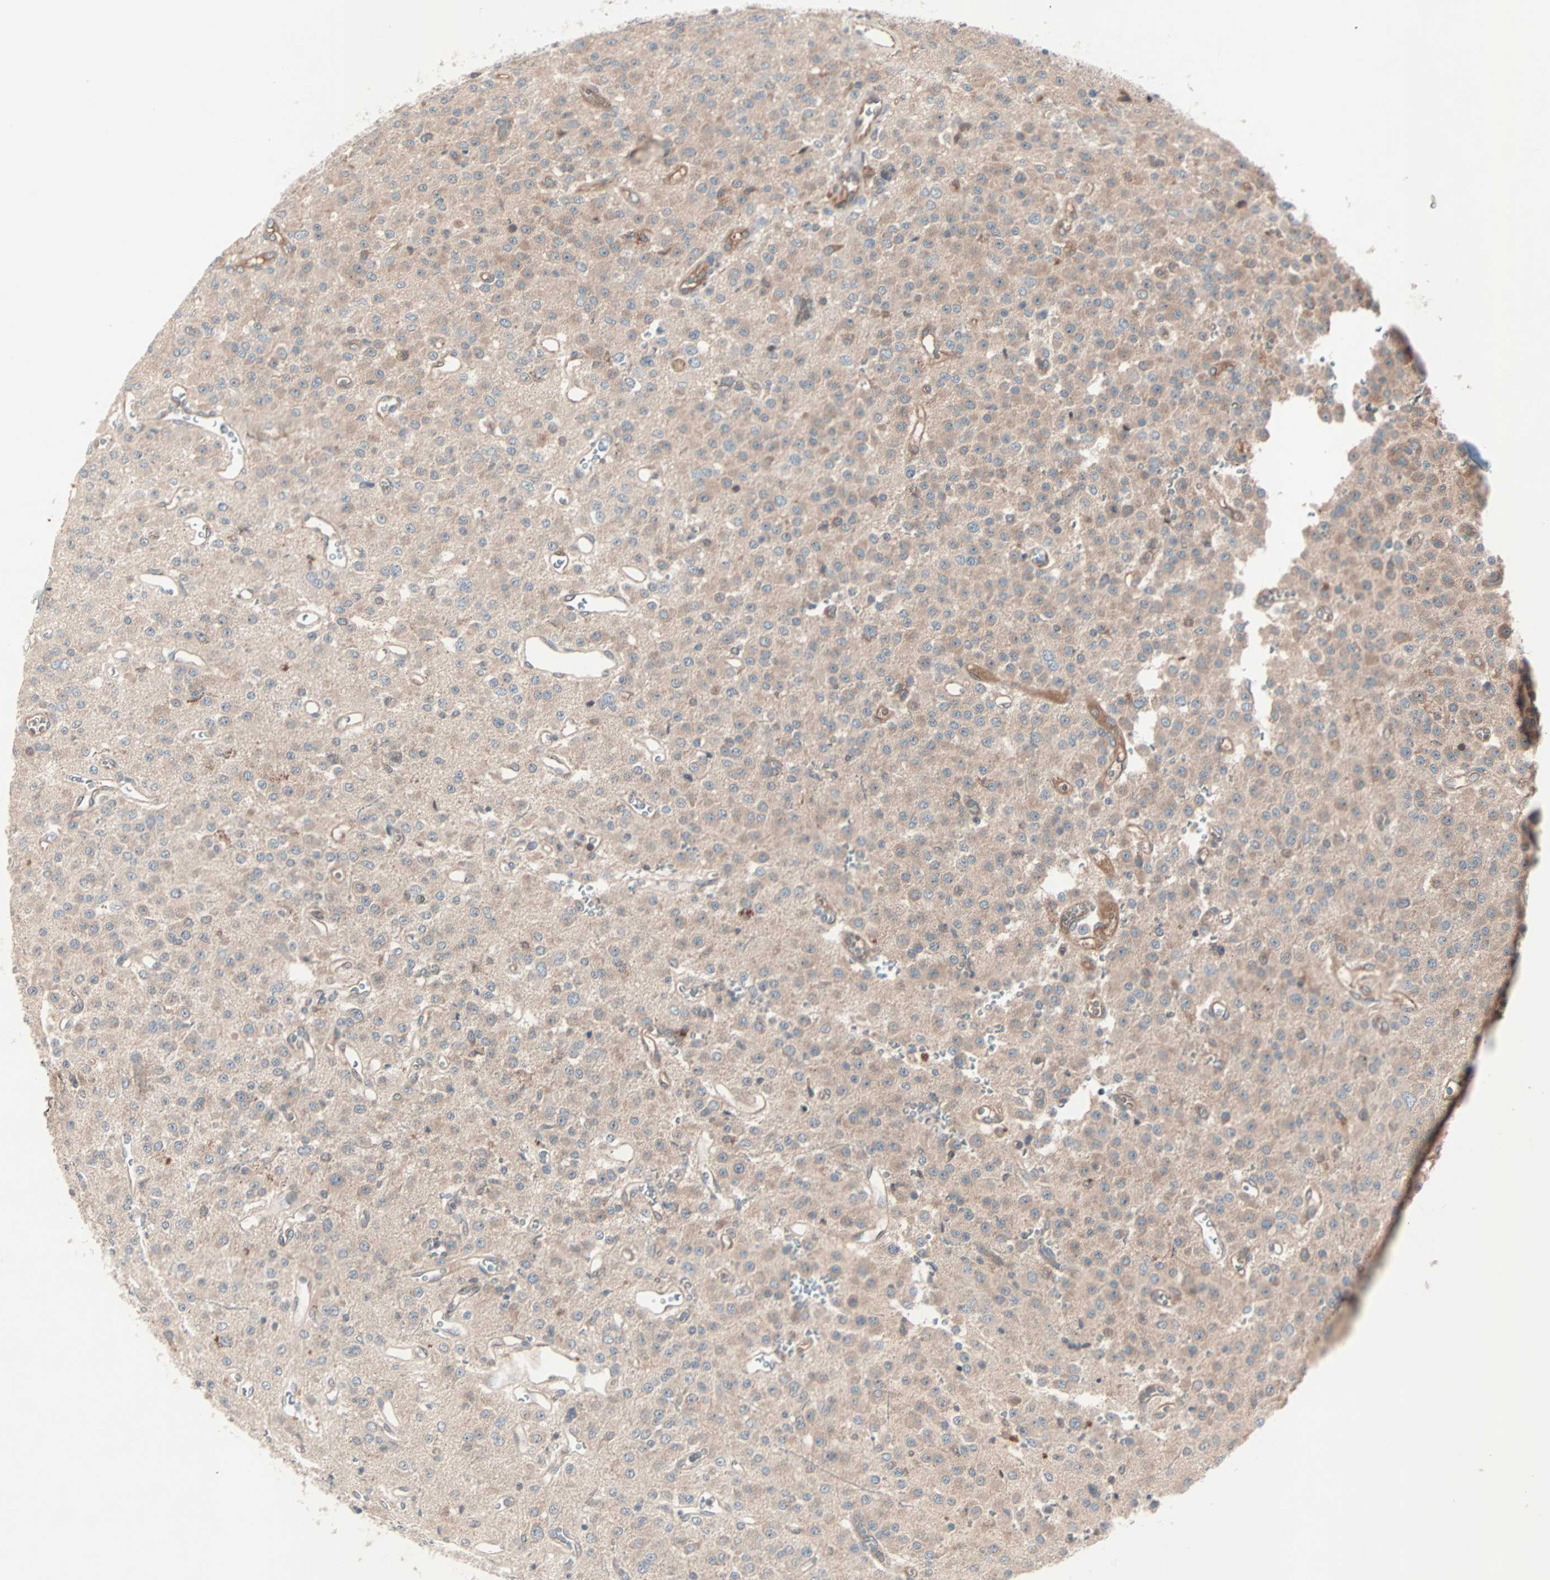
{"staining": {"intensity": "negative", "quantity": "none", "location": "none"}, "tissue": "glioma", "cell_type": "Tumor cells", "image_type": "cancer", "snomed": [{"axis": "morphology", "description": "Glioma, malignant, Low grade"}, {"axis": "topography", "description": "Brain"}], "caption": "Immunohistochemistry (IHC) image of glioma stained for a protein (brown), which shows no positivity in tumor cells.", "gene": "CAD", "patient": {"sex": "male", "age": 38}}